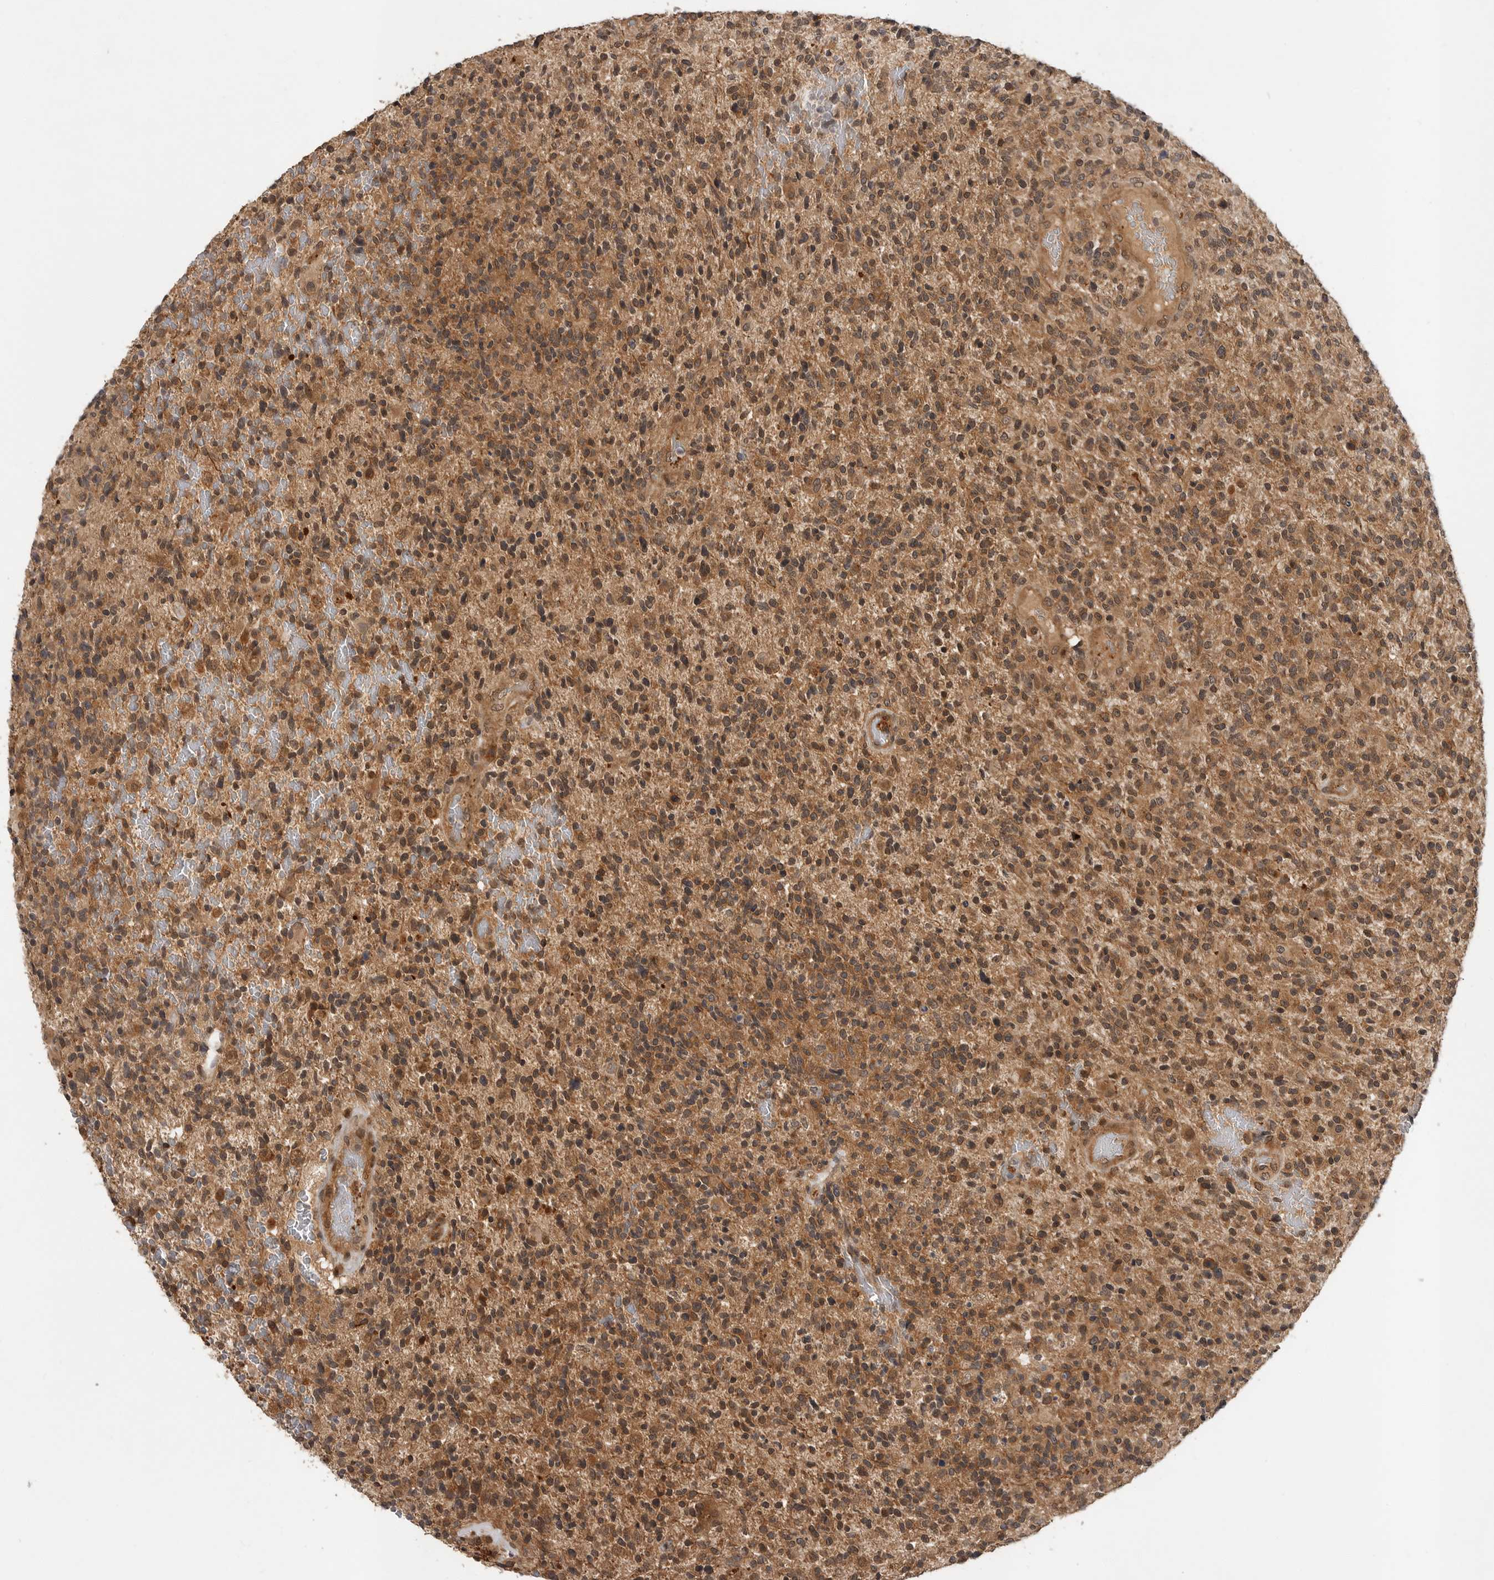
{"staining": {"intensity": "moderate", "quantity": ">75%", "location": "cytoplasmic/membranous"}, "tissue": "glioma", "cell_type": "Tumor cells", "image_type": "cancer", "snomed": [{"axis": "morphology", "description": "Glioma, malignant, High grade"}, {"axis": "topography", "description": "Brain"}], "caption": "Immunohistochemistry (DAB (3,3'-diaminobenzidine)) staining of human malignant high-grade glioma demonstrates moderate cytoplasmic/membranous protein expression in approximately >75% of tumor cells.", "gene": "OSBPL9", "patient": {"sex": "male", "age": 72}}